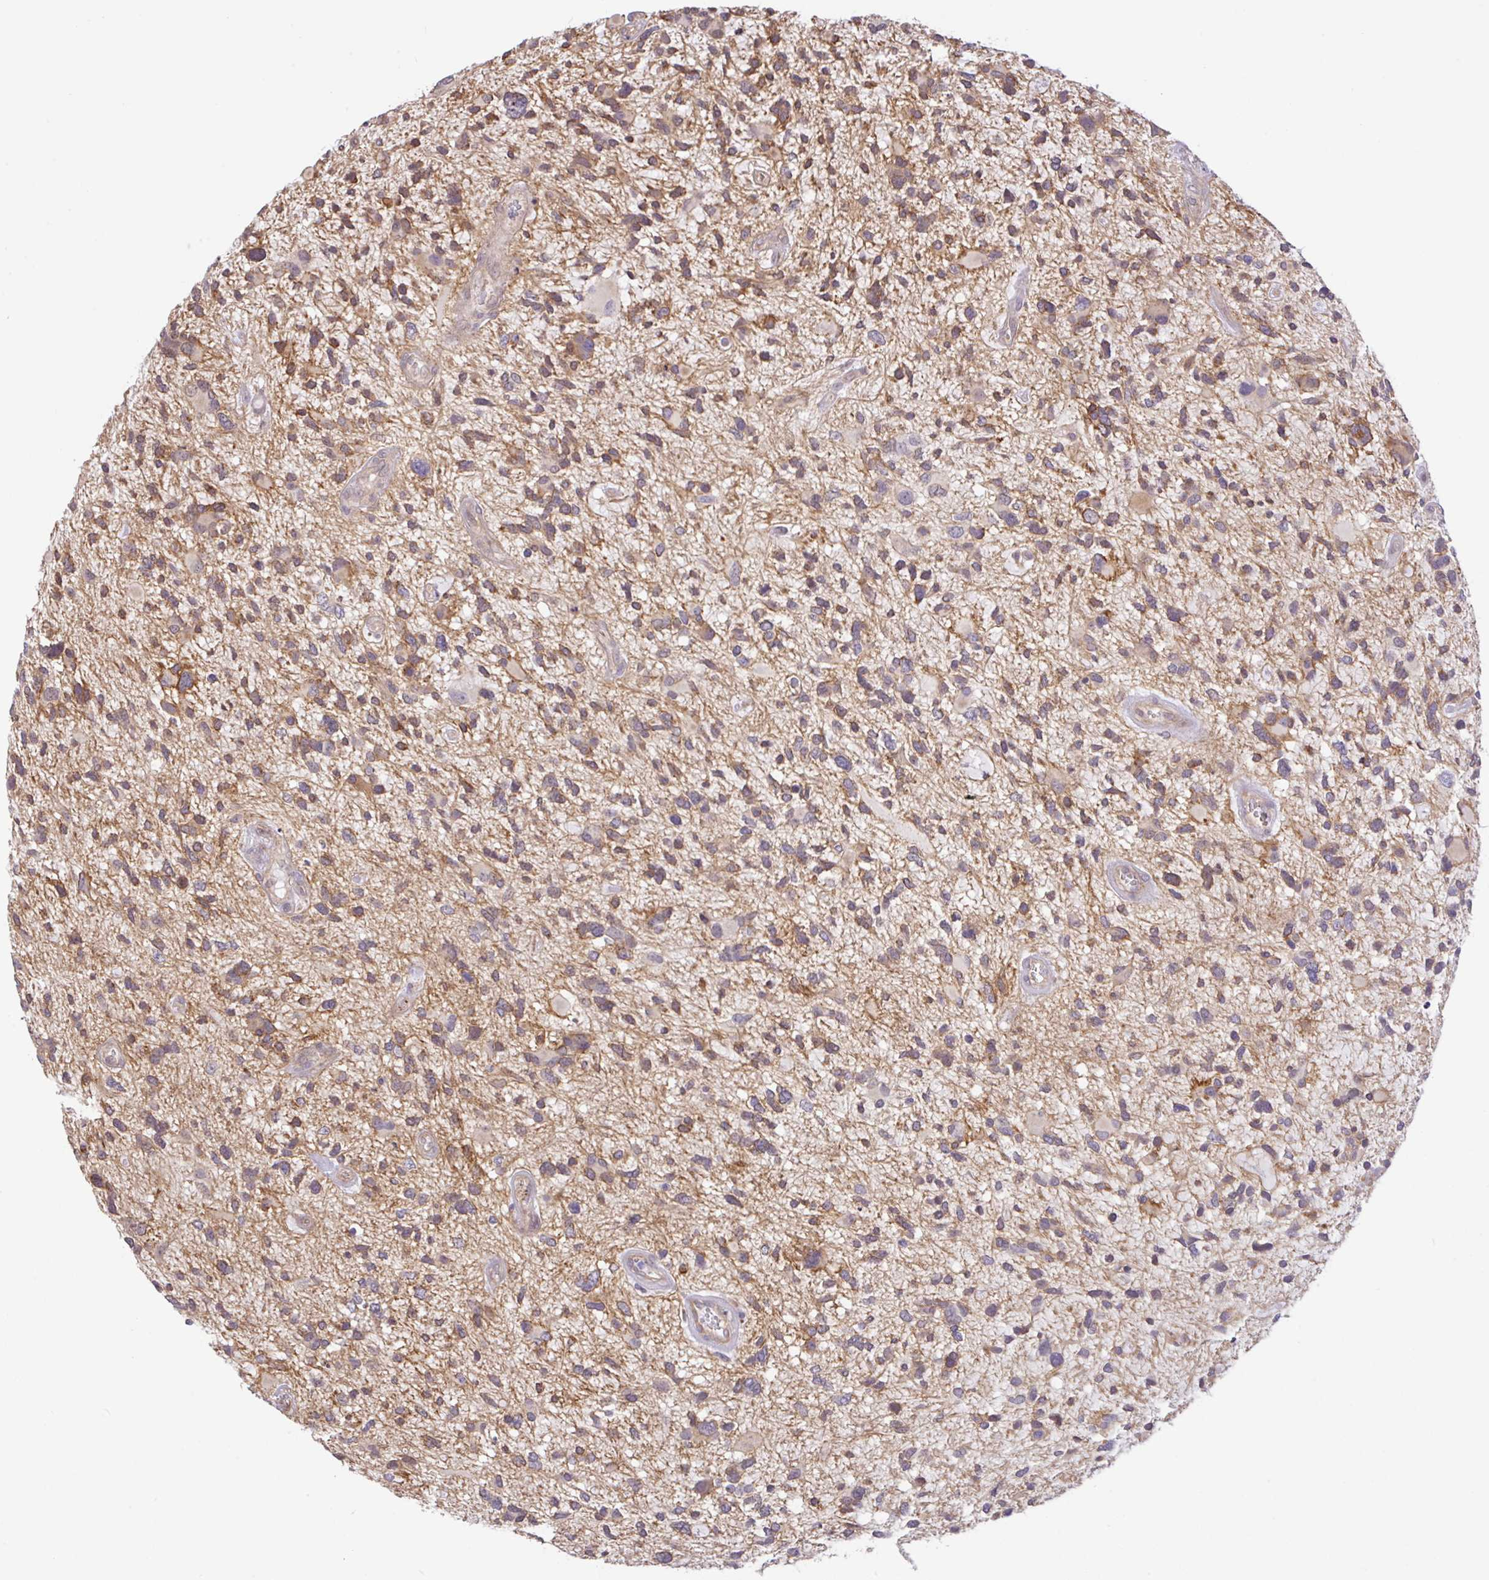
{"staining": {"intensity": "moderate", "quantity": ">75%", "location": "cytoplasmic/membranous"}, "tissue": "glioma", "cell_type": "Tumor cells", "image_type": "cancer", "snomed": [{"axis": "morphology", "description": "Glioma, malignant, High grade"}, {"axis": "topography", "description": "Brain"}], "caption": "Immunohistochemistry (DAB) staining of glioma shows moderate cytoplasmic/membranous protein staining in approximately >75% of tumor cells. The staining is performed using DAB (3,3'-diaminobenzidine) brown chromogen to label protein expression. The nuclei are counter-stained blue using hematoxylin.", "gene": "DLEU7", "patient": {"sex": "female", "age": 11}}